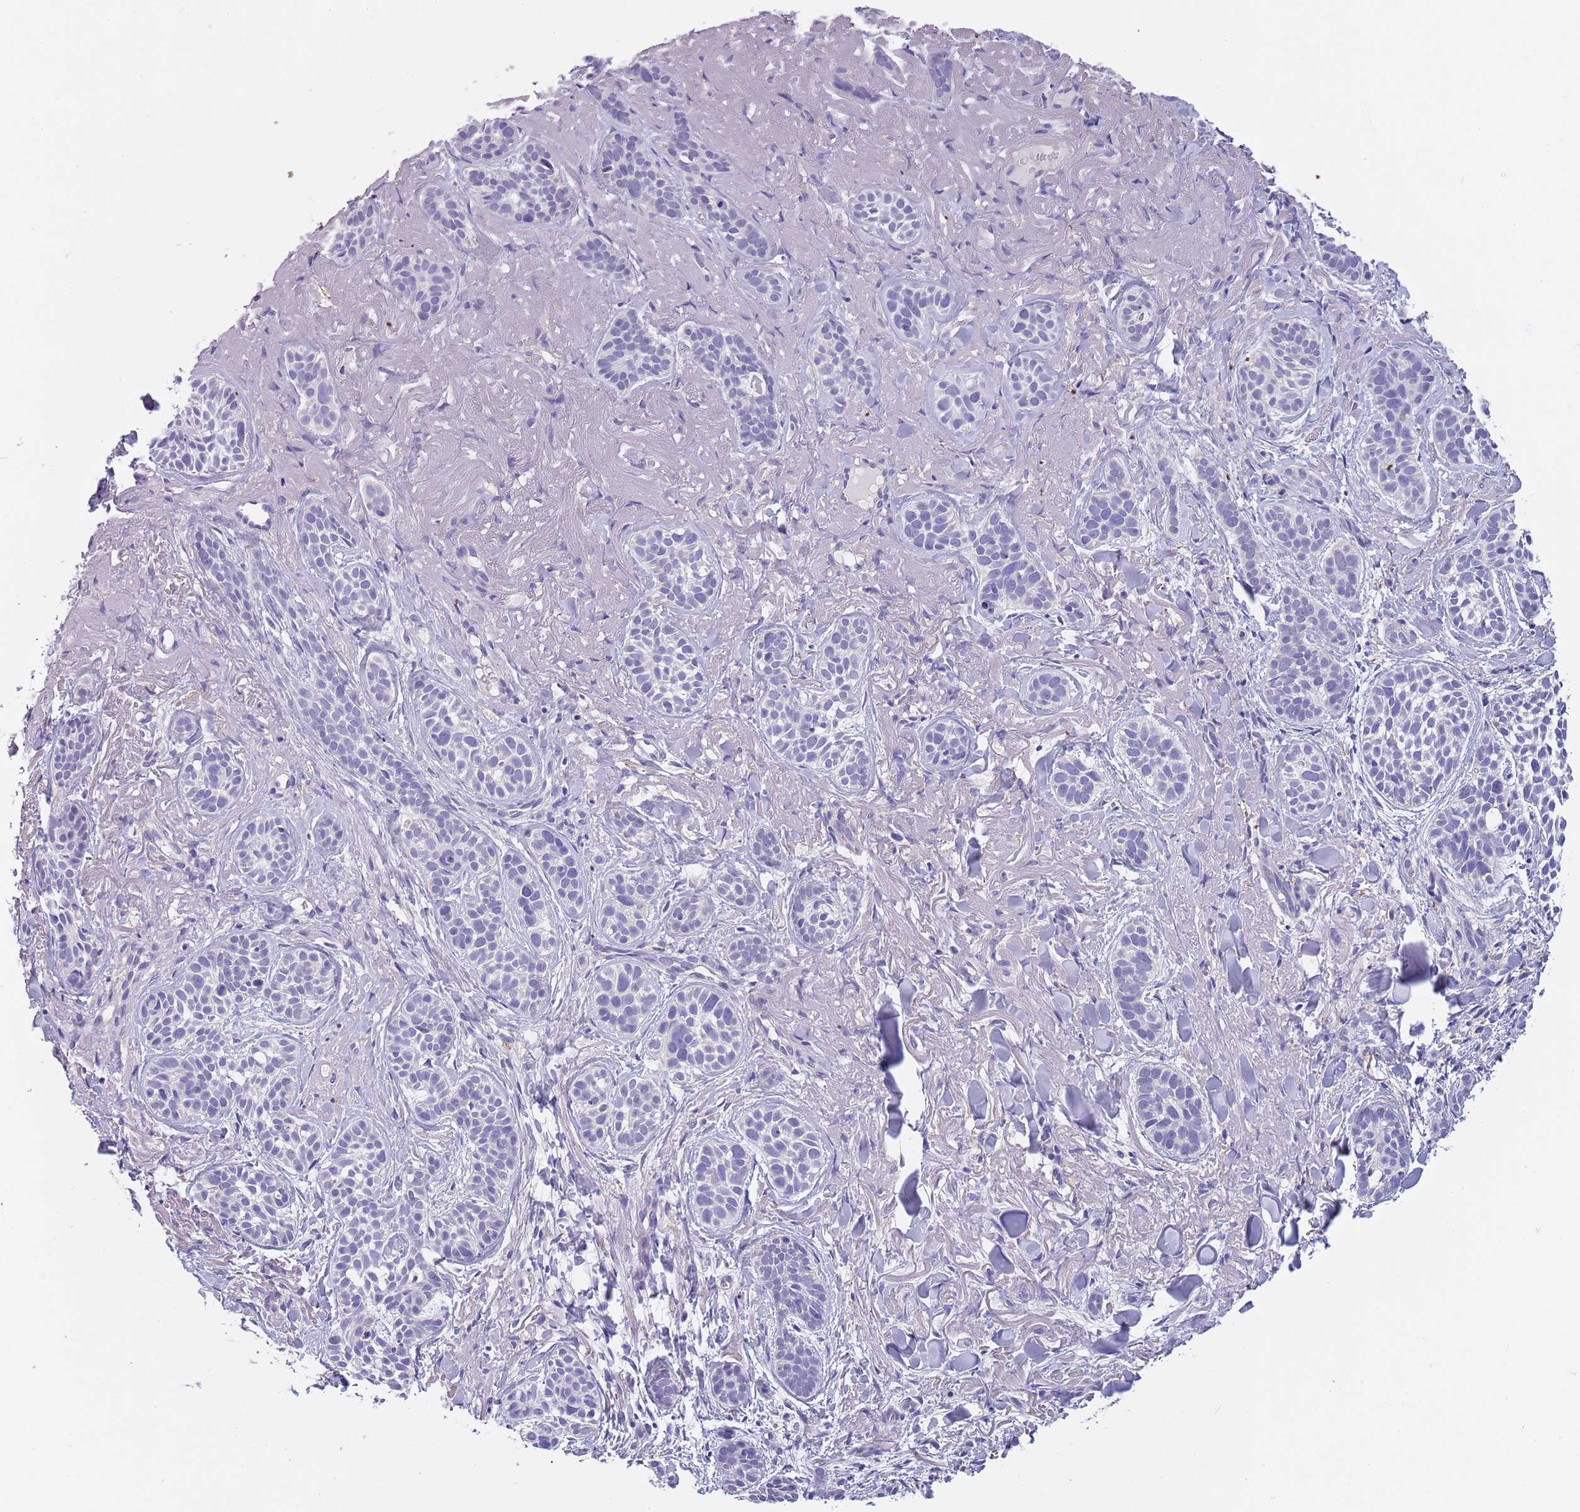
{"staining": {"intensity": "negative", "quantity": "none", "location": "none"}, "tissue": "skin cancer", "cell_type": "Tumor cells", "image_type": "cancer", "snomed": [{"axis": "morphology", "description": "Basal cell carcinoma"}, {"axis": "topography", "description": "Skin"}], "caption": "A photomicrograph of skin basal cell carcinoma stained for a protein demonstrates no brown staining in tumor cells.", "gene": "MAN1C1", "patient": {"sex": "male", "age": 71}}